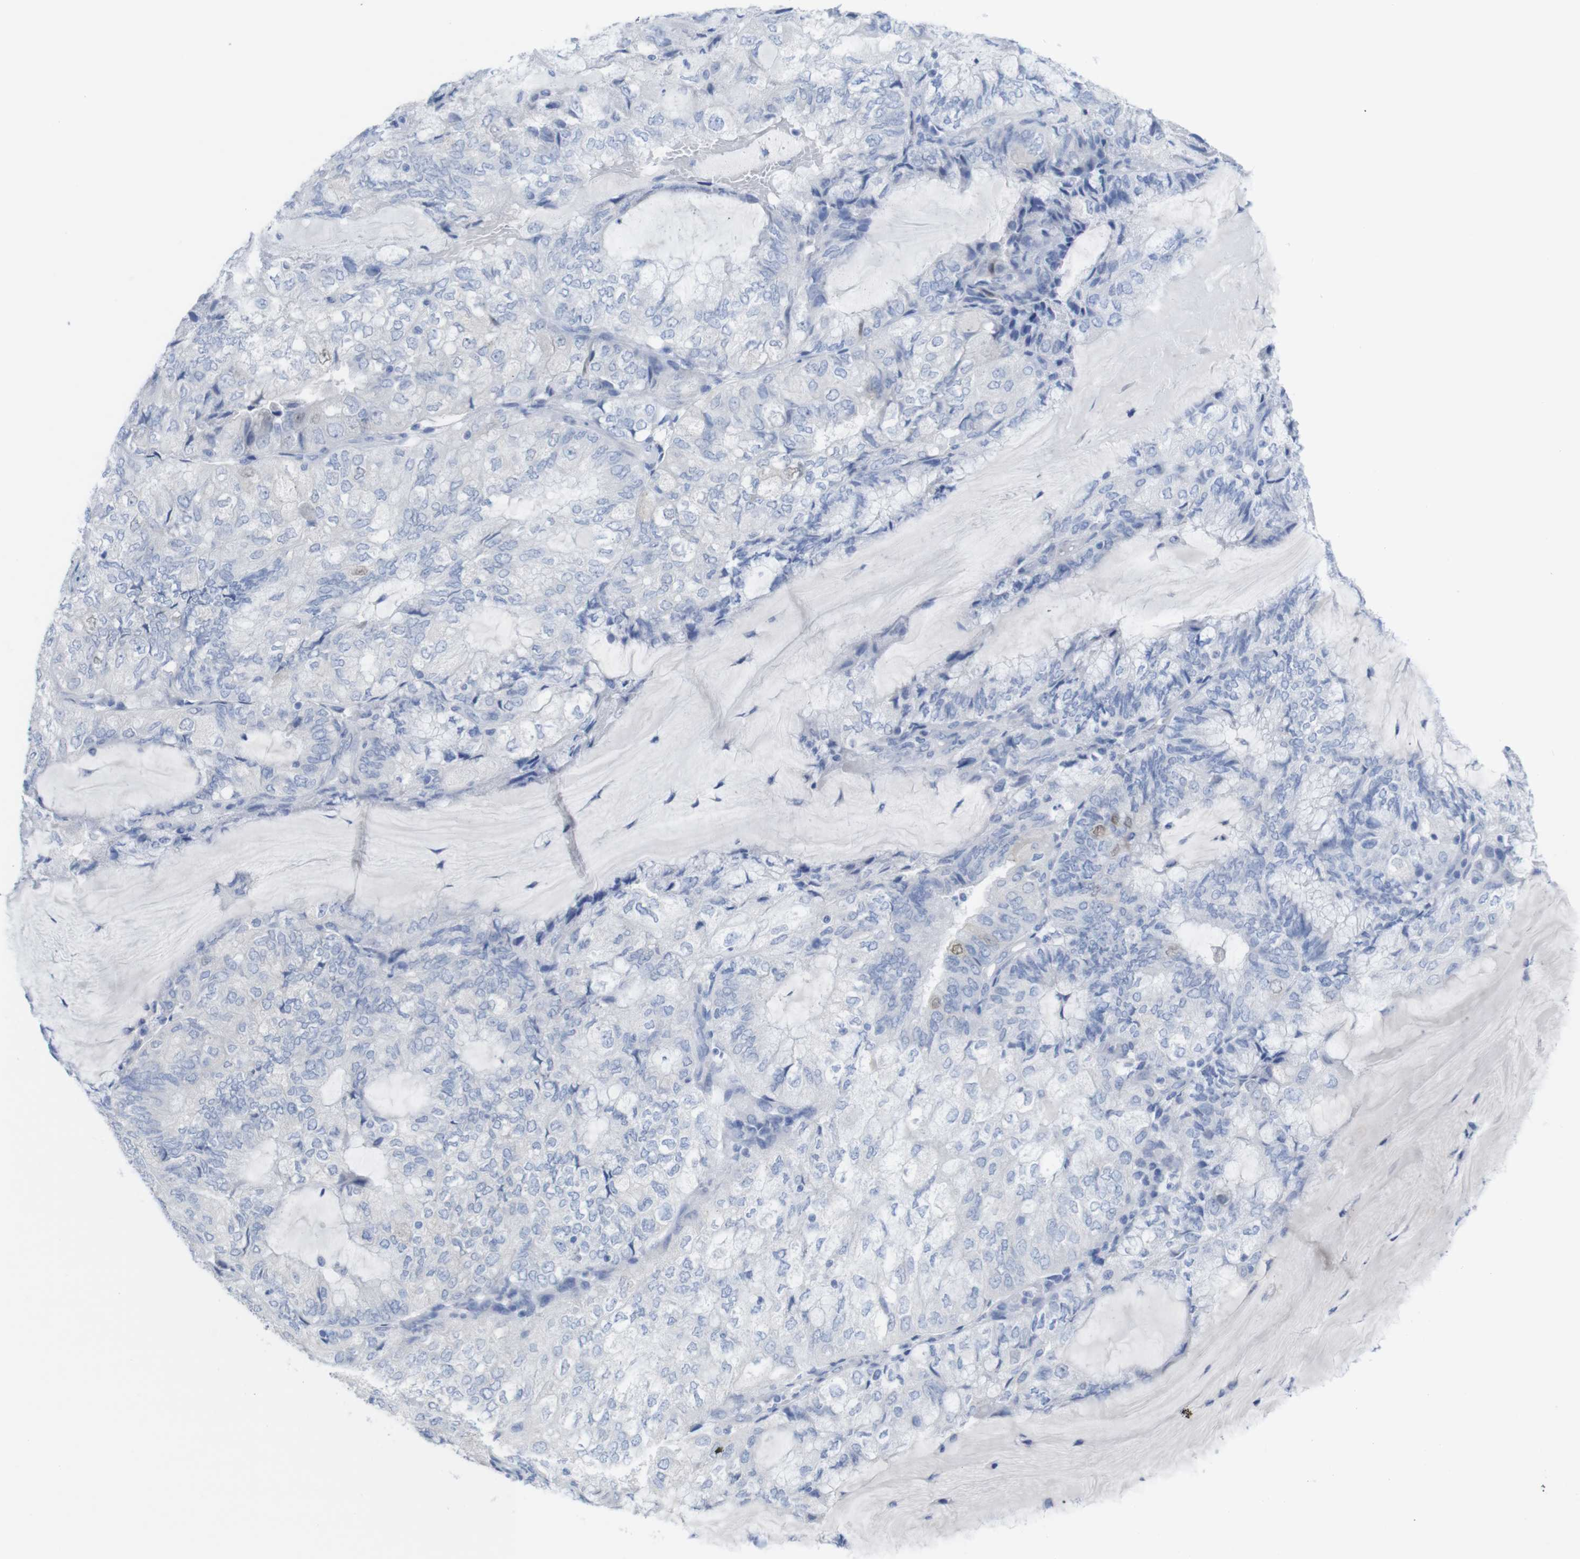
{"staining": {"intensity": "negative", "quantity": "none", "location": "none"}, "tissue": "endometrial cancer", "cell_type": "Tumor cells", "image_type": "cancer", "snomed": [{"axis": "morphology", "description": "Adenocarcinoma, NOS"}, {"axis": "topography", "description": "Endometrium"}], "caption": "A high-resolution histopathology image shows IHC staining of endometrial adenocarcinoma, which displays no significant staining in tumor cells. Brightfield microscopy of IHC stained with DAB (3,3'-diaminobenzidine) (brown) and hematoxylin (blue), captured at high magnification.", "gene": "PNMA1", "patient": {"sex": "female", "age": 81}}